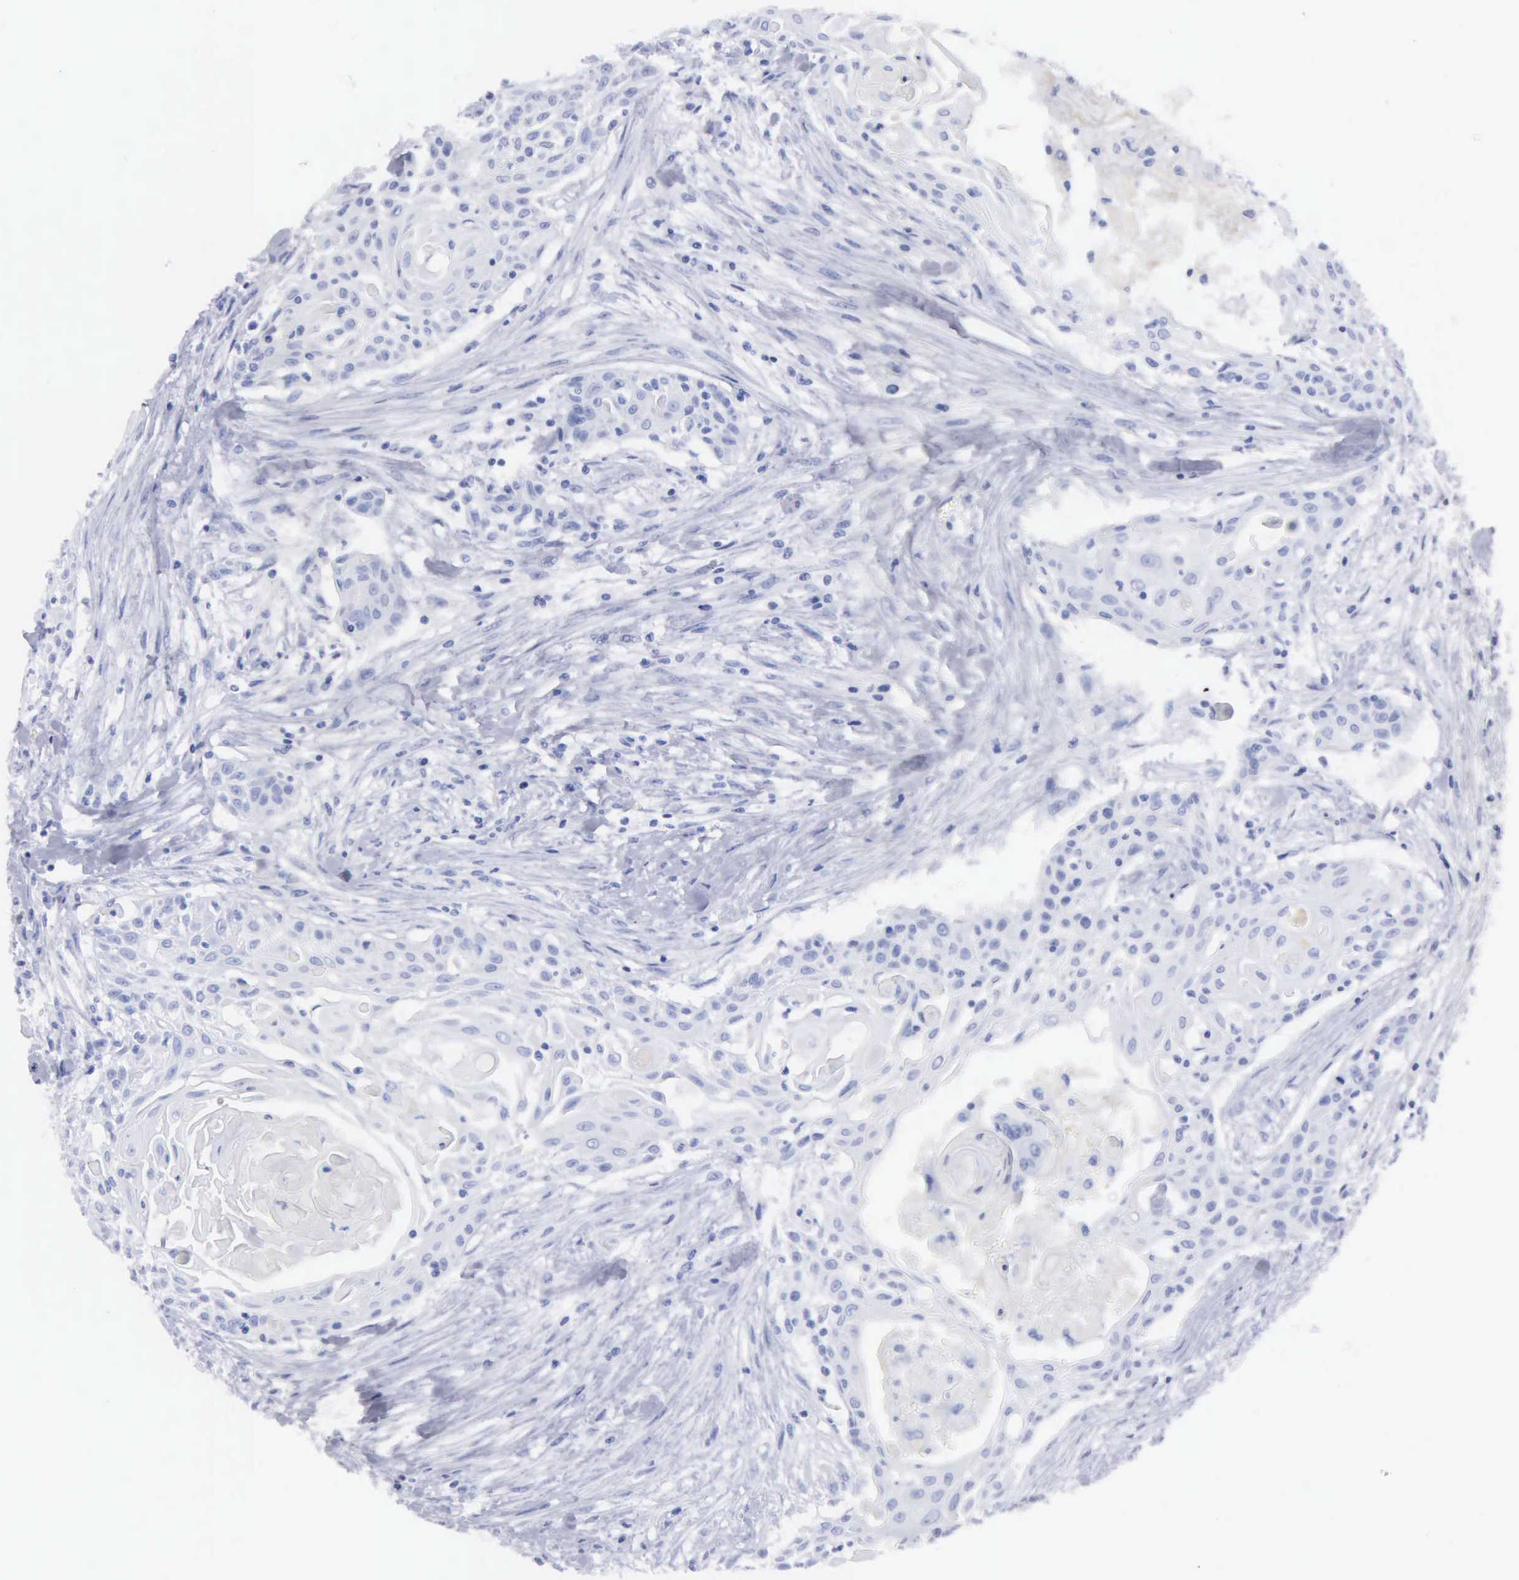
{"staining": {"intensity": "negative", "quantity": "none", "location": "none"}, "tissue": "head and neck cancer", "cell_type": "Tumor cells", "image_type": "cancer", "snomed": [{"axis": "morphology", "description": "Squamous cell carcinoma, NOS"}, {"axis": "morphology", "description": "Squamous cell carcinoma, metastatic, NOS"}, {"axis": "topography", "description": "Lymph node"}, {"axis": "topography", "description": "Salivary gland"}, {"axis": "topography", "description": "Head-Neck"}], "caption": "Immunohistochemical staining of human head and neck cancer (metastatic squamous cell carcinoma) exhibits no significant expression in tumor cells. (IHC, brightfield microscopy, high magnification).", "gene": "CYP19A1", "patient": {"sex": "female", "age": 74}}